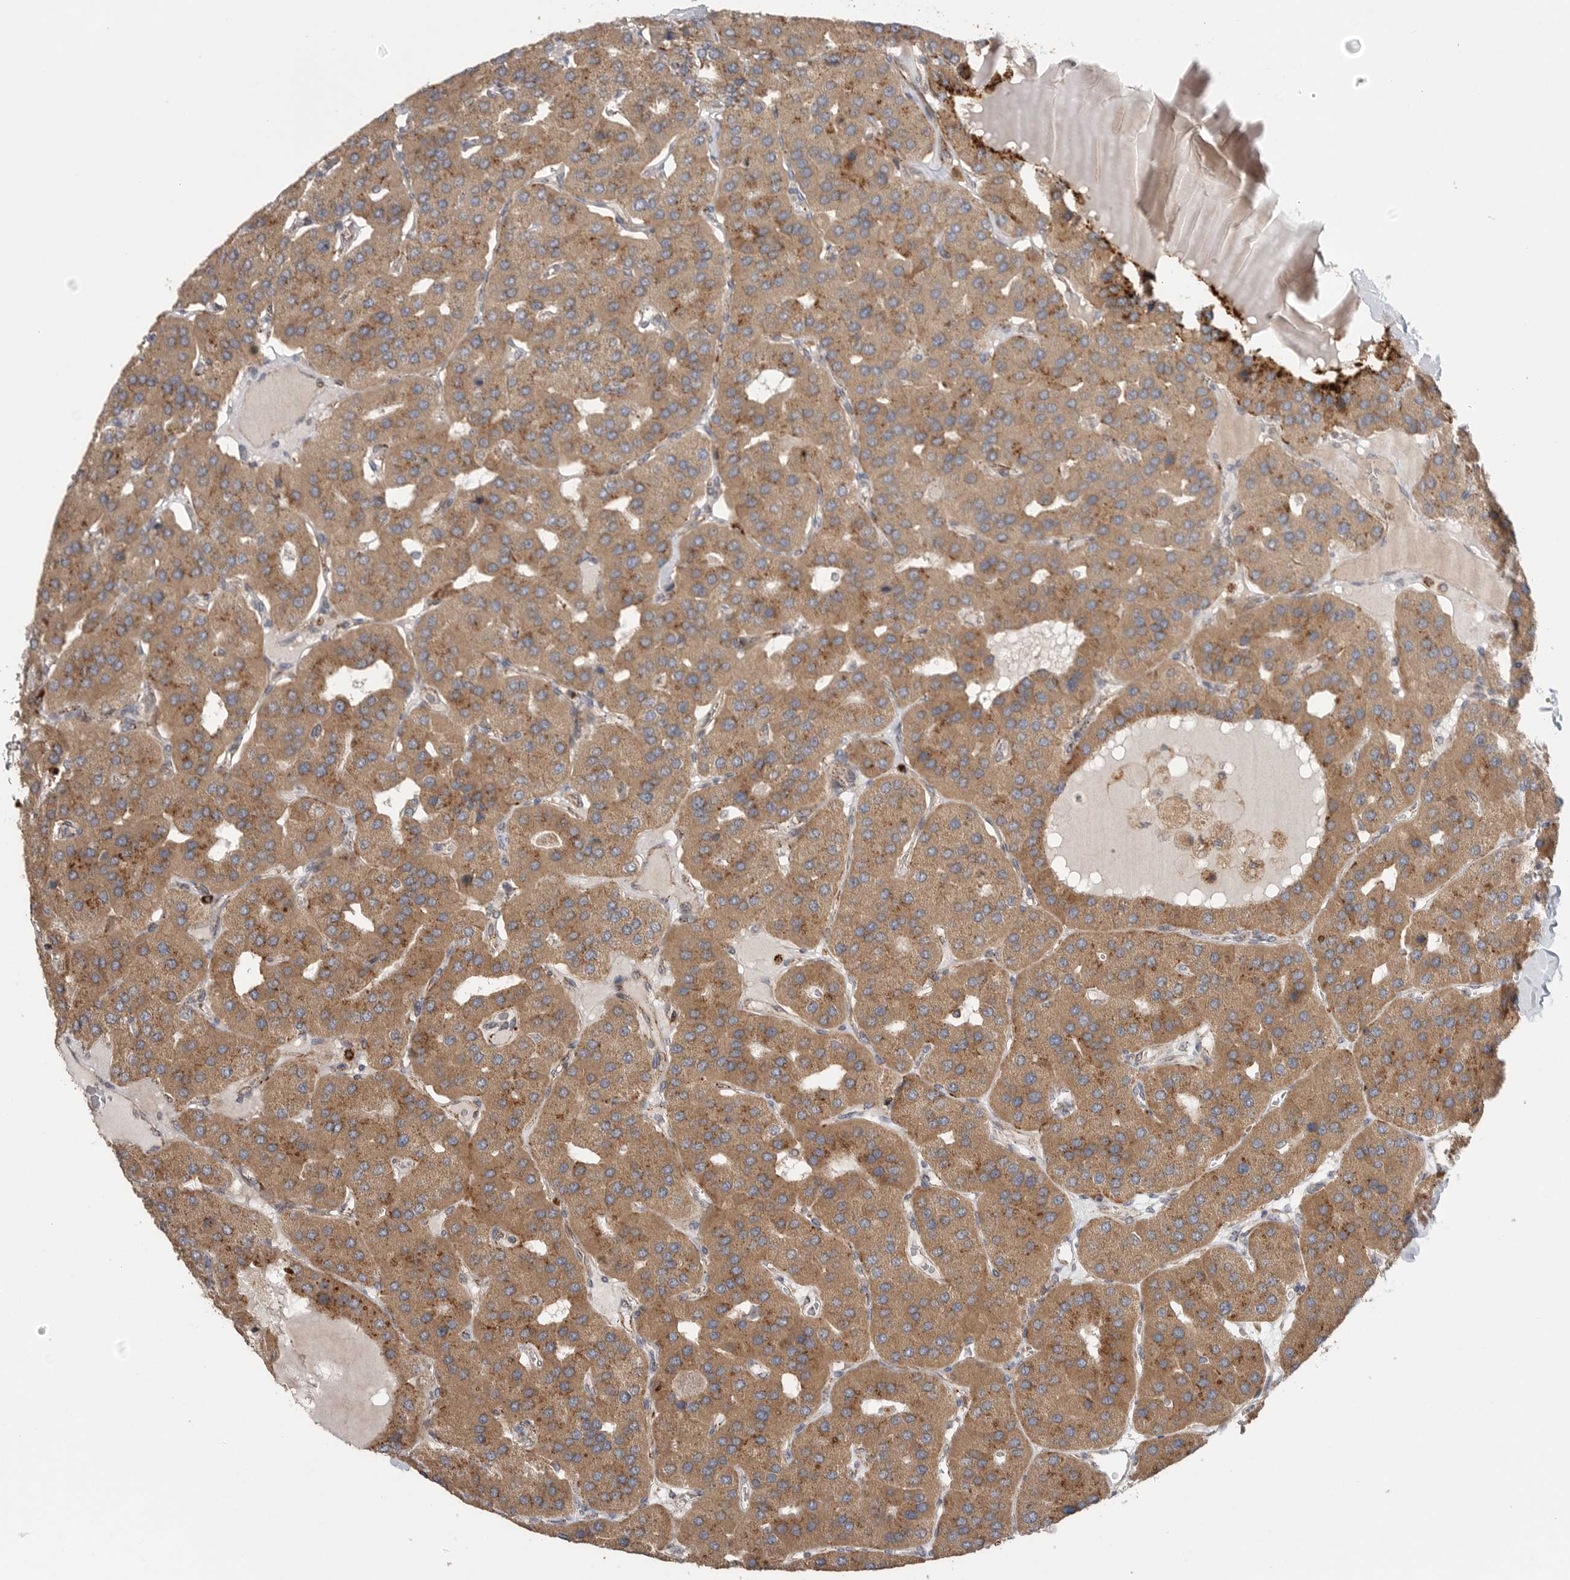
{"staining": {"intensity": "strong", "quantity": ">75%", "location": "cytoplasmic/membranous"}, "tissue": "parathyroid gland", "cell_type": "Glandular cells", "image_type": "normal", "snomed": [{"axis": "morphology", "description": "Normal tissue, NOS"}, {"axis": "morphology", "description": "Adenoma, NOS"}, {"axis": "topography", "description": "Parathyroid gland"}], "caption": "Parathyroid gland stained with DAB (3,3'-diaminobenzidine) immunohistochemistry (IHC) displays high levels of strong cytoplasmic/membranous staining in about >75% of glandular cells. The staining was performed using DAB to visualize the protein expression in brown, while the nuclei were stained in blue with hematoxylin (Magnification: 20x).", "gene": "GALNS", "patient": {"sex": "female", "age": 86}}